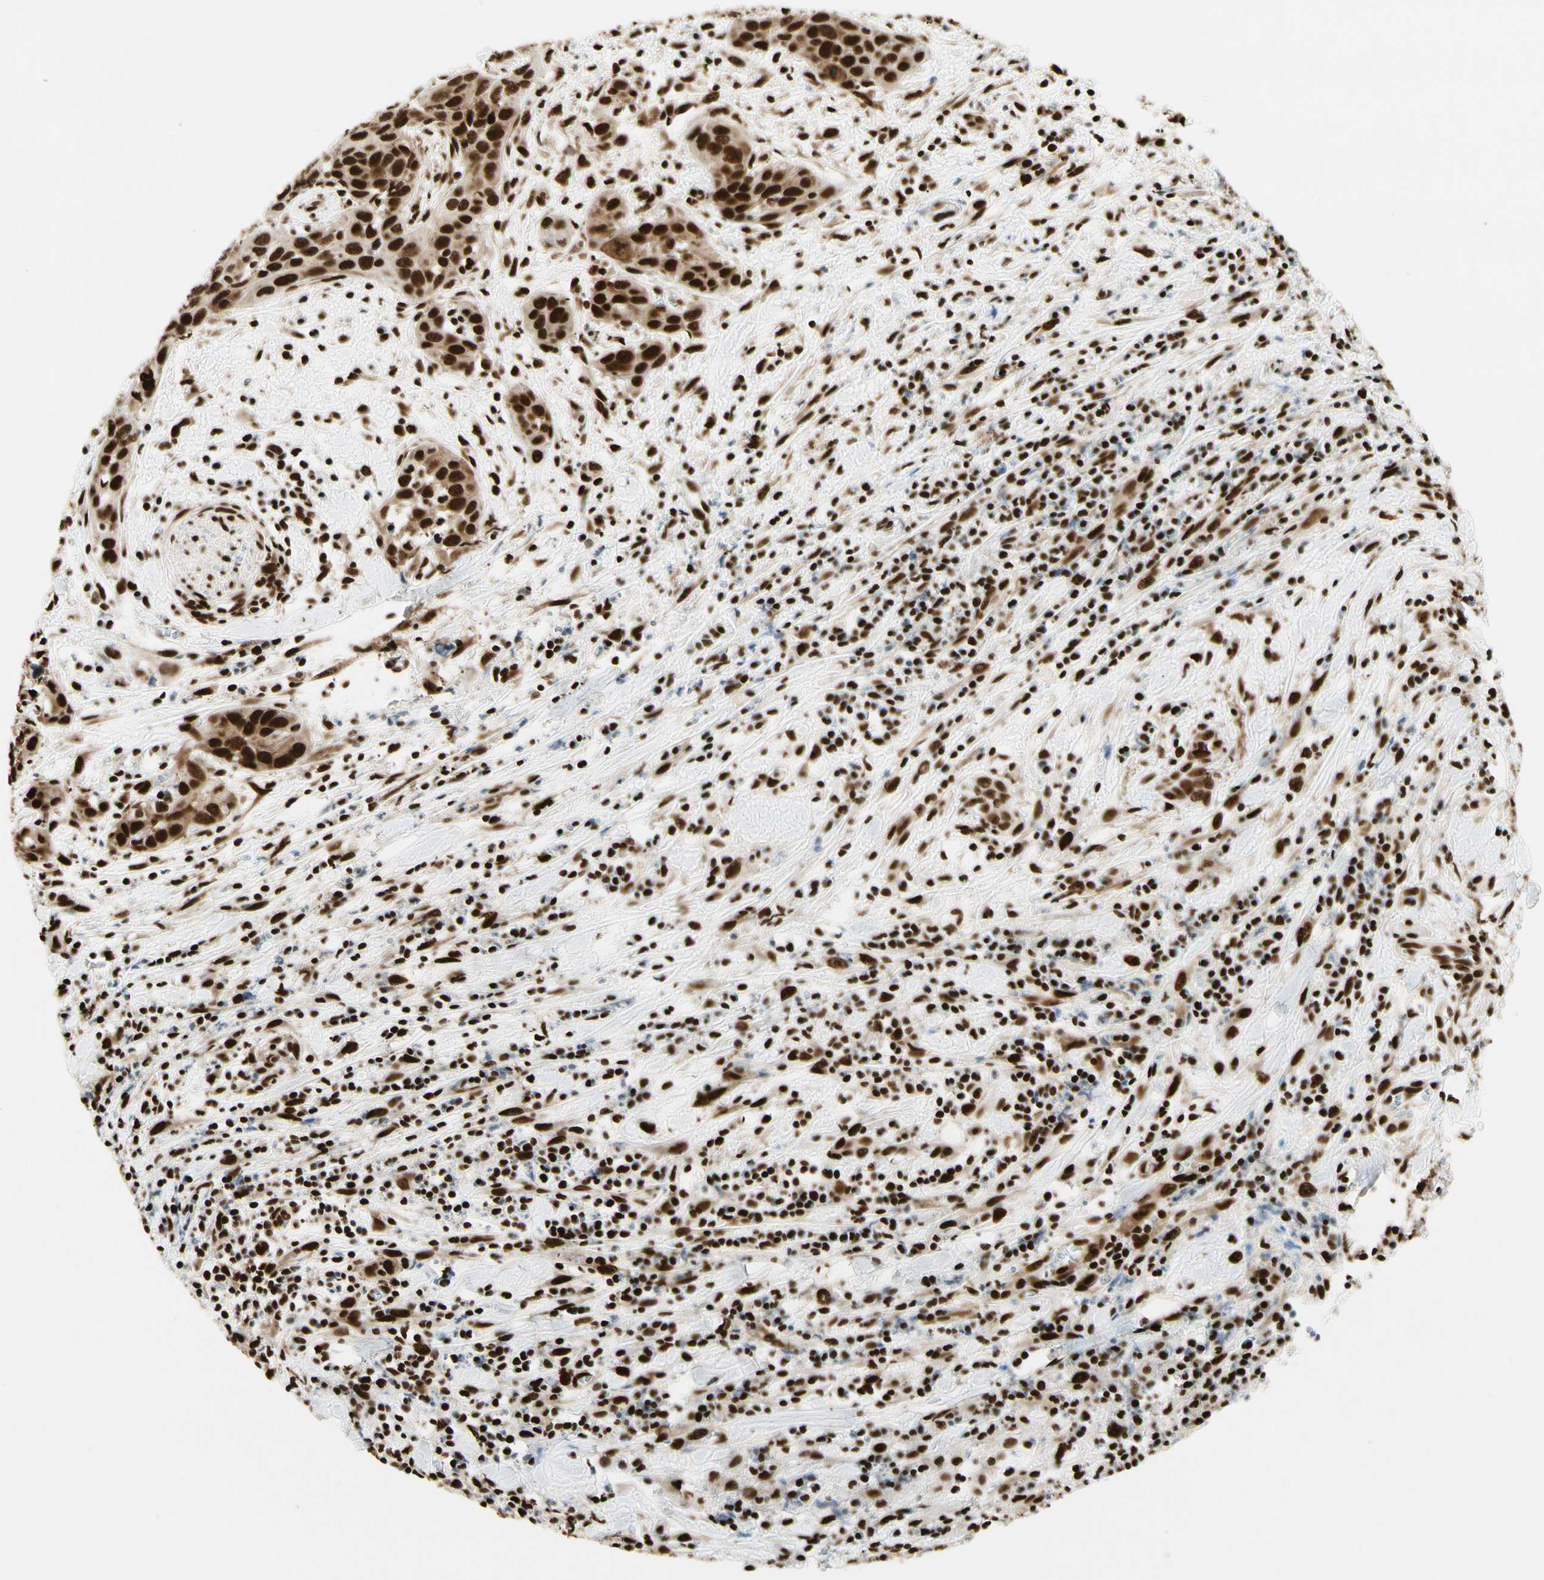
{"staining": {"intensity": "strong", "quantity": ">75%", "location": "cytoplasmic/membranous,nuclear"}, "tissue": "head and neck cancer", "cell_type": "Tumor cells", "image_type": "cancer", "snomed": [{"axis": "morphology", "description": "Squamous cell carcinoma, NOS"}, {"axis": "topography", "description": "Oral tissue"}, {"axis": "topography", "description": "Head-Neck"}], "caption": "DAB (3,3'-diaminobenzidine) immunohistochemical staining of head and neck cancer displays strong cytoplasmic/membranous and nuclear protein positivity in approximately >75% of tumor cells. Ihc stains the protein of interest in brown and the nuclei are stained blue.", "gene": "FUS", "patient": {"sex": "female", "age": 50}}